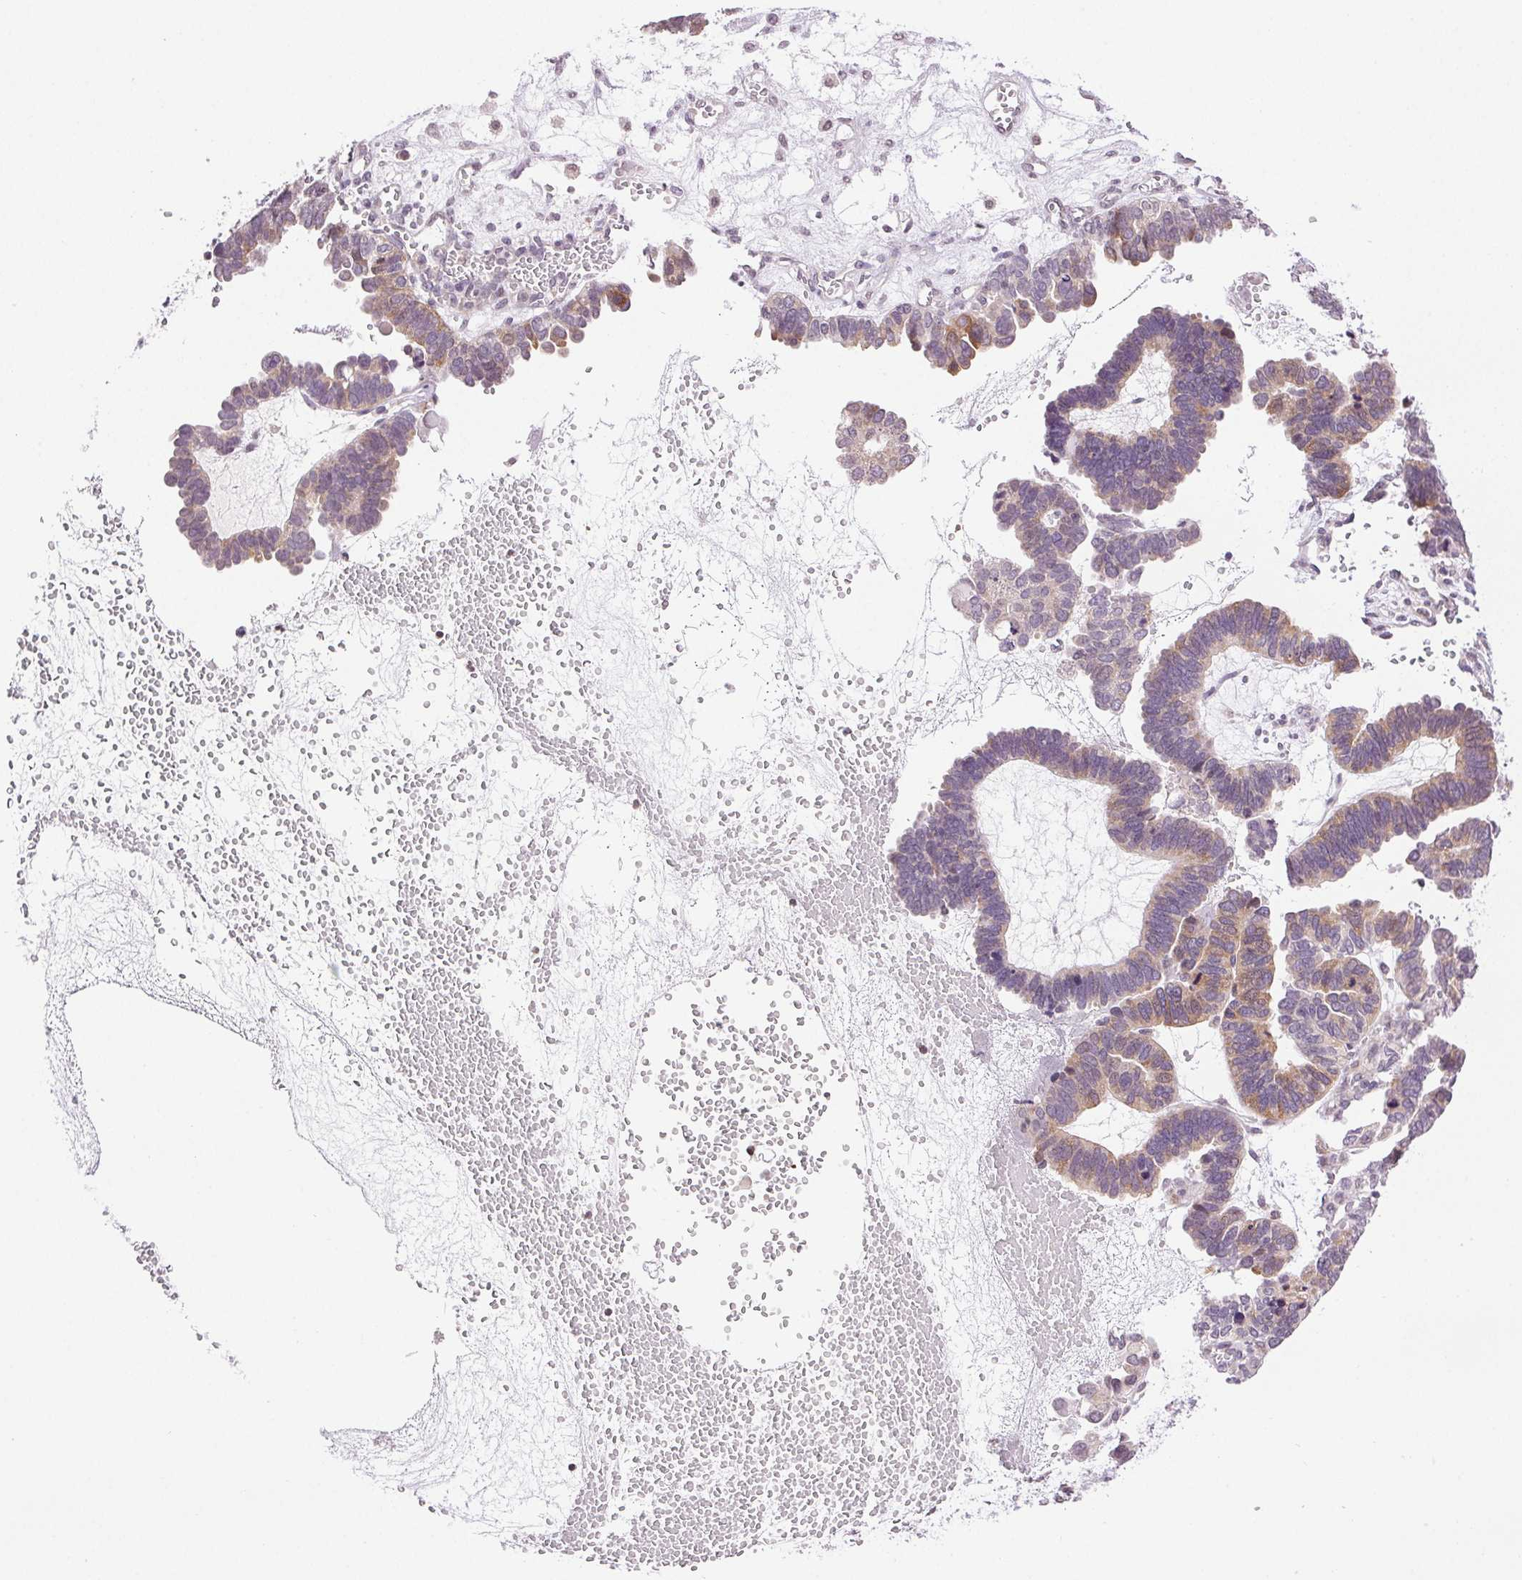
{"staining": {"intensity": "weak", "quantity": "<25%", "location": "cytoplasmic/membranous"}, "tissue": "ovarian cancer", "cell_type": "Tumor cells", "image_type": "cancer", "snomed": [{"axis": "morphology", "description": "Cystadenocarcinoma, serous, NOS"}, {"axis": "topography", "description": "Ovary"}], "caption": "Immunohistochemistry histopathology image of neoplastic tissue: human serous cystadenocarcinoma (ovarian) stained with DAB (3,3'-diaminobenzidine) displays no significant protein expression in tumor cells.", "gene": "TNNT3", "patient": {"sex": "female", "age": 51}}